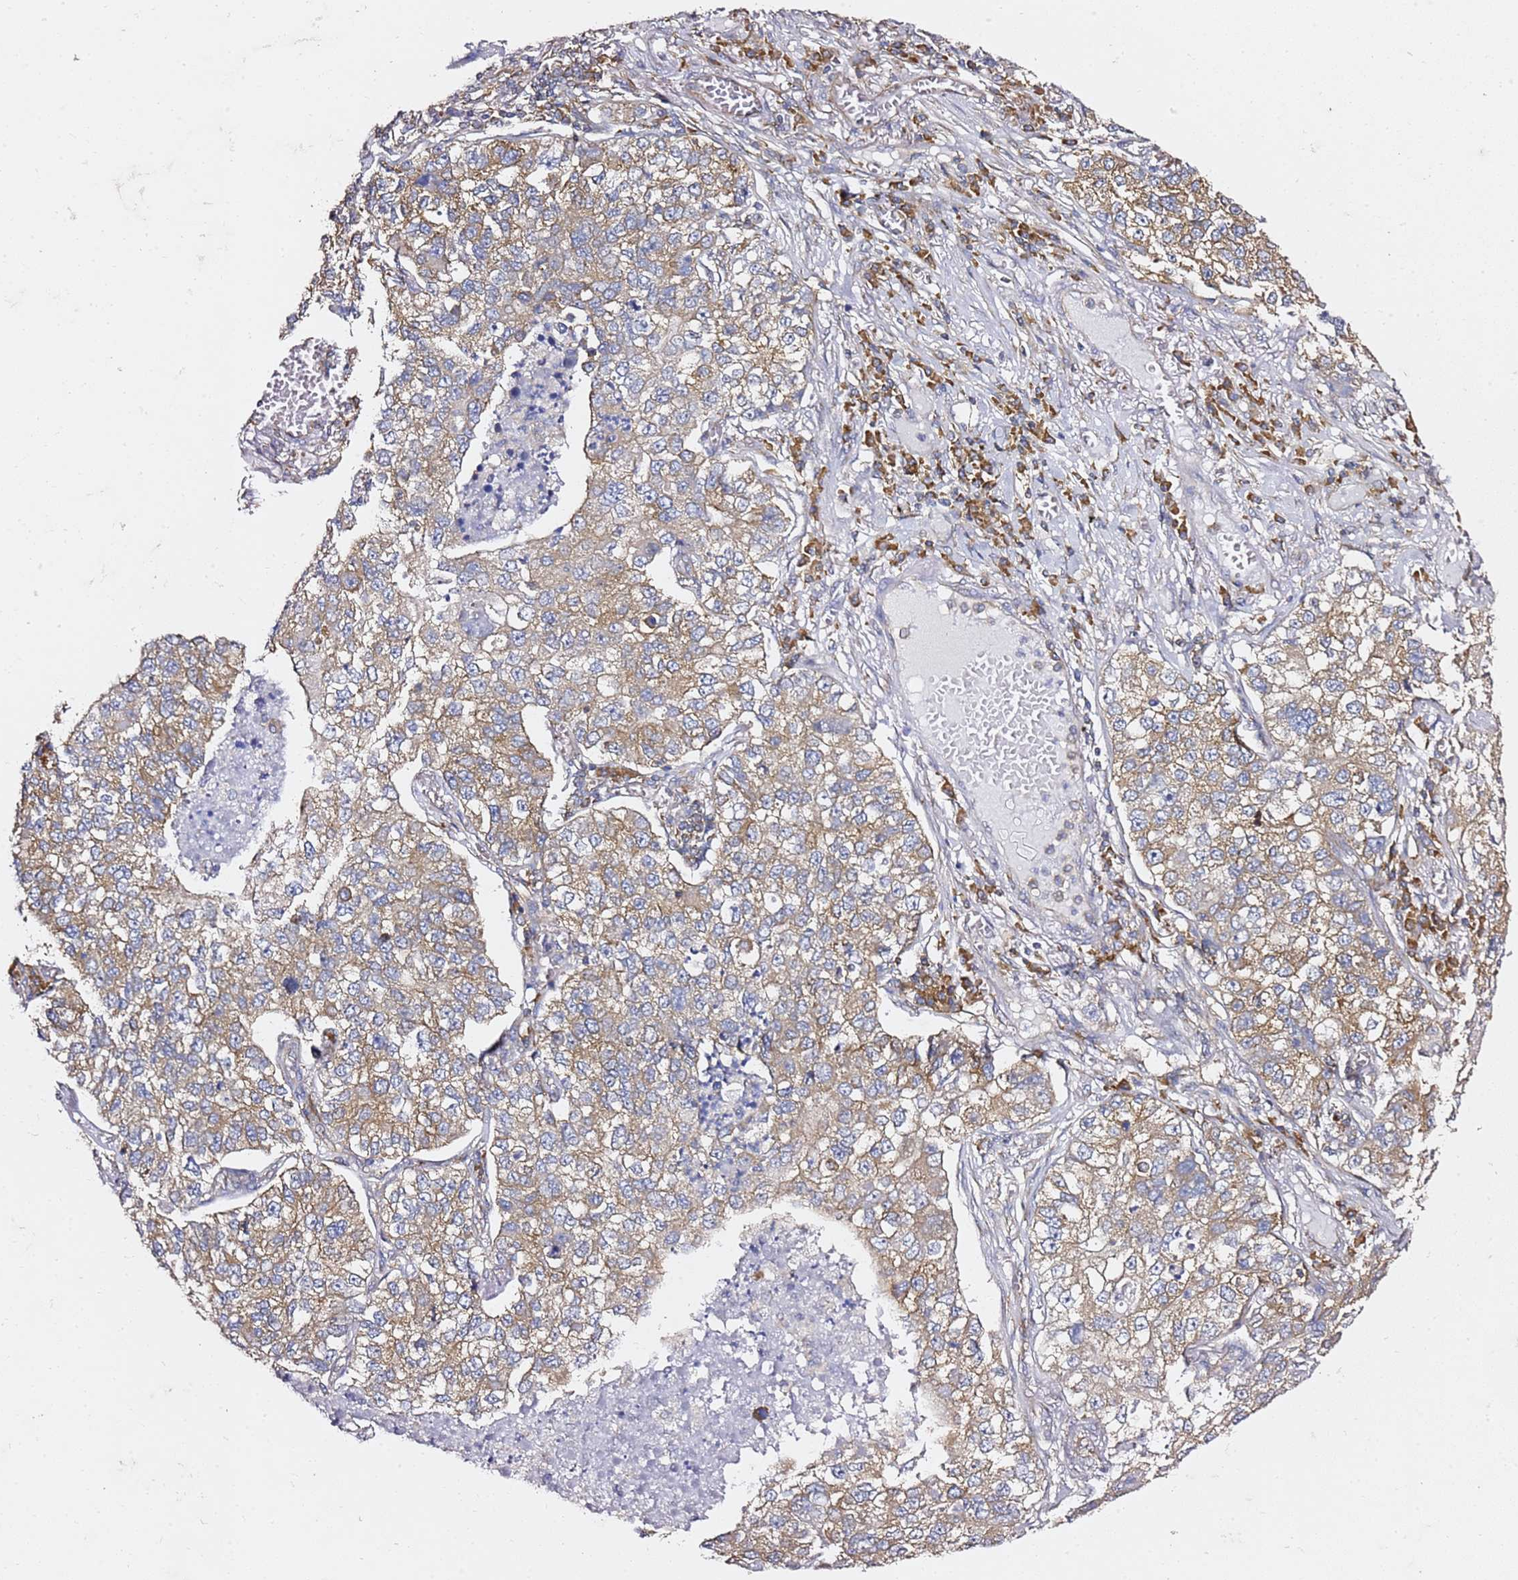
{"staining": {"intensity": "moderate", "quantity": ">75%", "location": "cytoplasmic/membranous"}, "tissue": "lung cancer", "cell_type": "Tumor cells", "image_type": "cancer", "snomed": [{"axis": "morphology", "description": "Adenocarcinoma, NOS"}, {"axis": "topography", "description": "Lung"}], "caption": "Lung cancer tissue reveals moderate cytoplasmic/membranous expression in approximately >75% of tumor cells", "gene": "TPST1", "patient": {"sex": "male", "age": 49}}